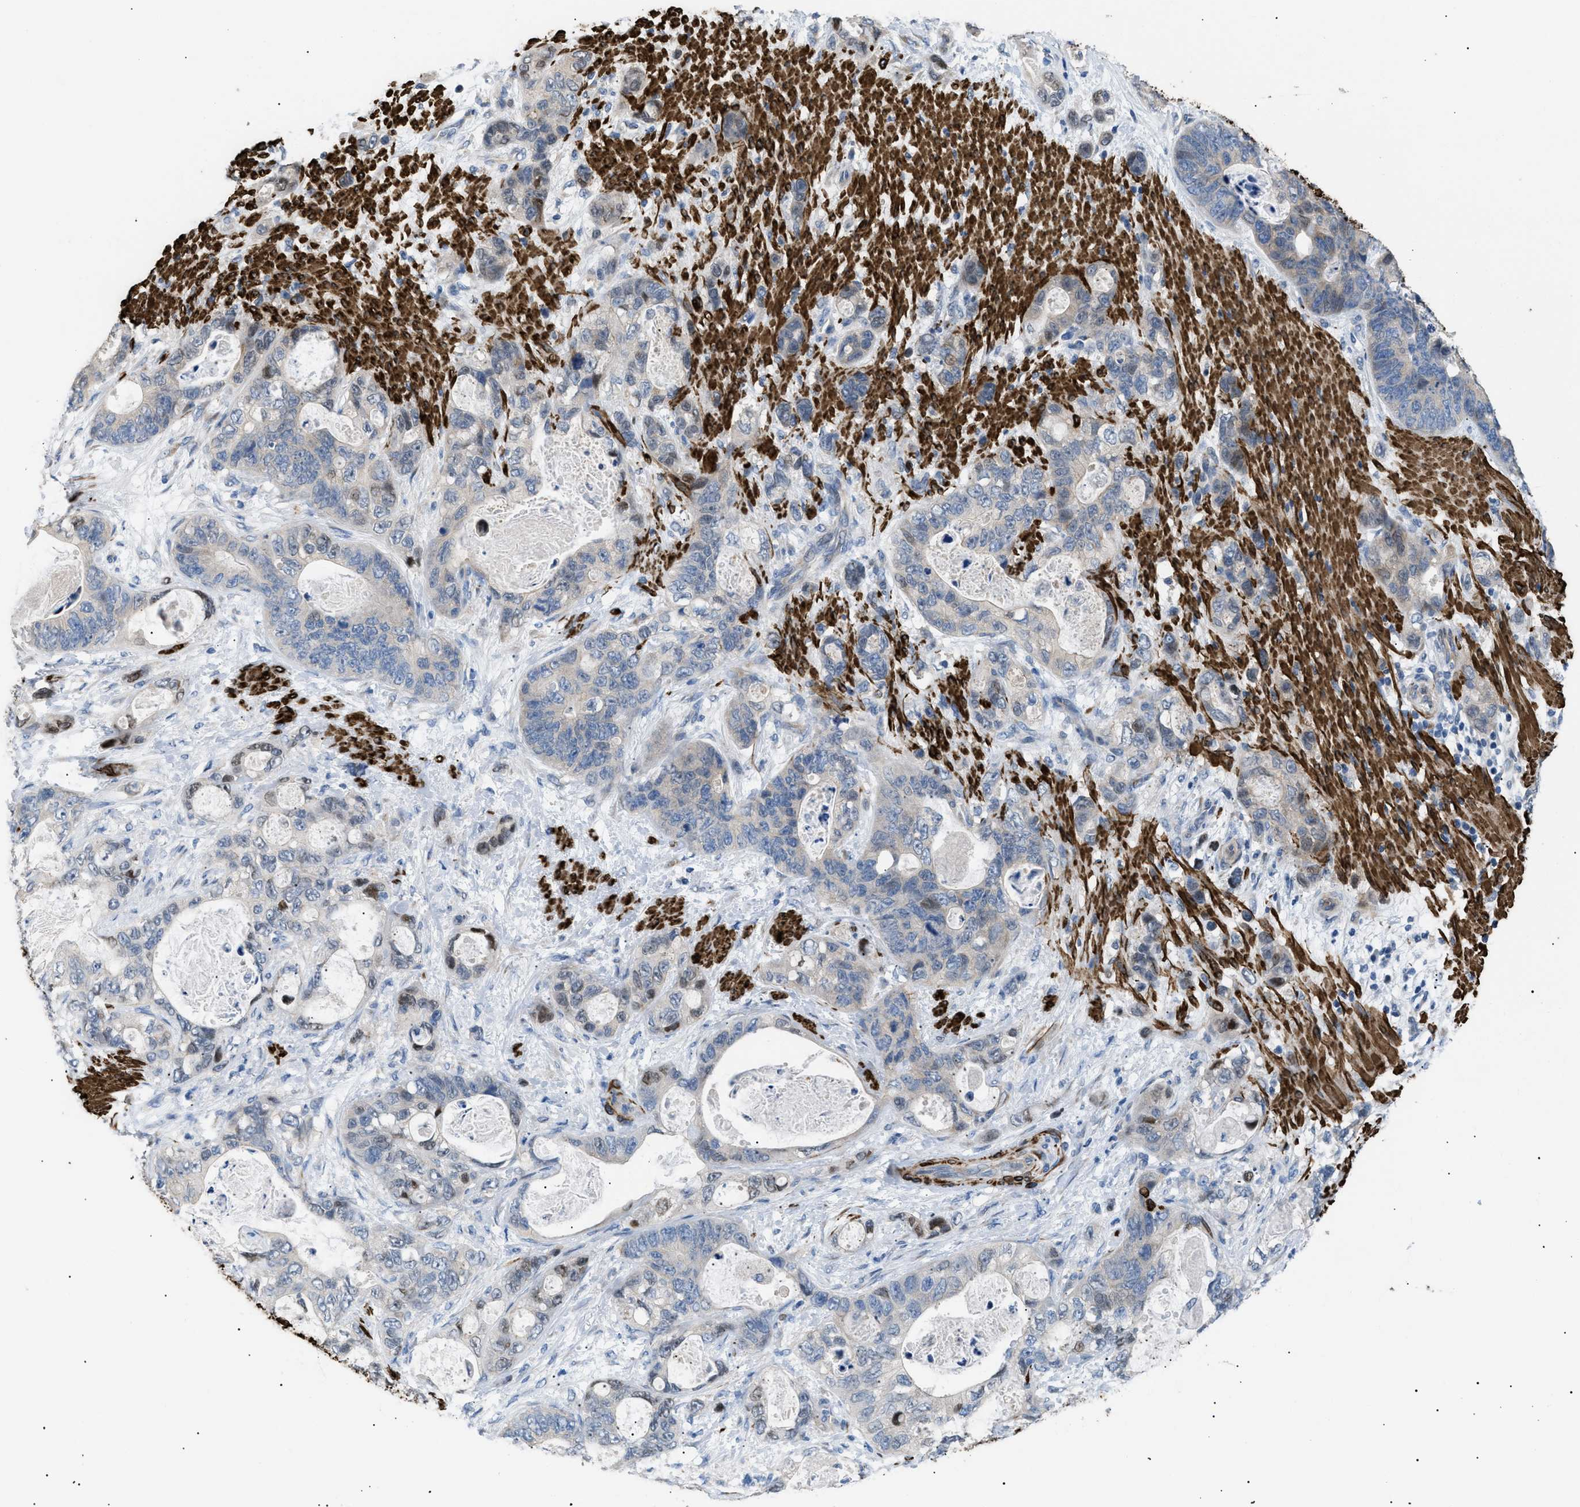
{"staining": {"intensity": "negative", "quantity": "none", "location": "none"}, "tissue": "stomach cancer", "cell_type": "Tumor cells", "image_type": "cancer", "snomed": [{"axis": "morphology", "description": "Normal tissue, NOS"}, {"axis": "morphology", "description": "Adenocarcinoma, NOS"}, {"axis": "topography", "description": "Stomach"}], "caption": "High magnification brightfield microscopy of stomach adenocarcinoma stained with DAB (3,3'-diaminobenzidine) (brown) and counterstained with hematoxylin (blue): tumor cells show no significant staining.", "gene": "ICA1", "patient": {"sex": "female", "age": 89}}